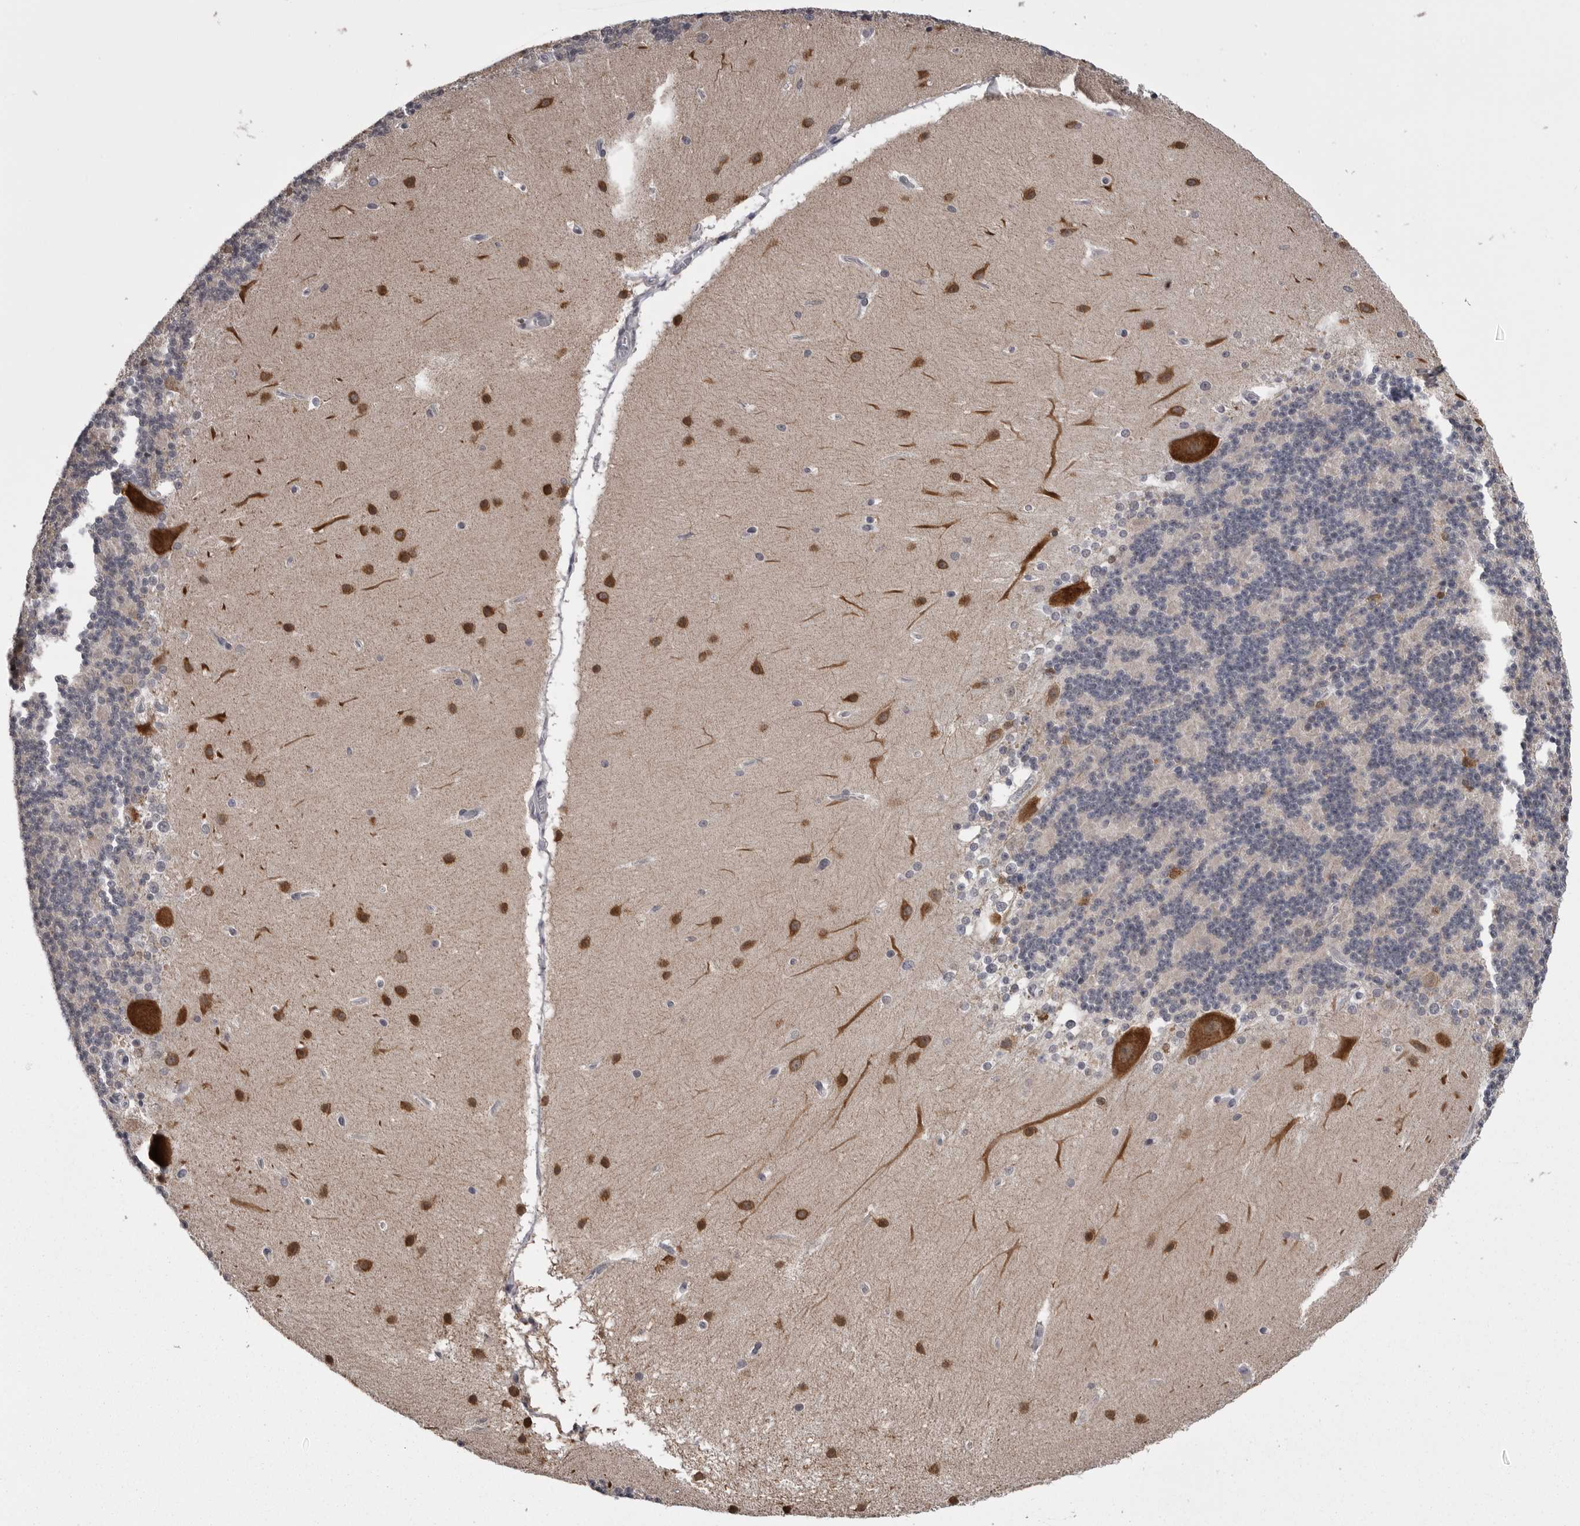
{"staining": {"intensity": "negative", "quantity": "none", "location": "none"}, "tissue": "cerebellum", "cell_type": "Cells in granular layer", "image_type": "normal", "snomed": [{"axis": "morphology", "description": "Normal tissue, NOS"}, {"axis": "topography", "description": "Cerebellum"}], "caption": "This is a histopathology image of IHC staining of benign cerebellum, which shows no expression in cells in granular layer.", "gene": "DLG2", "patient": {"sex": "female", "age": 19}}